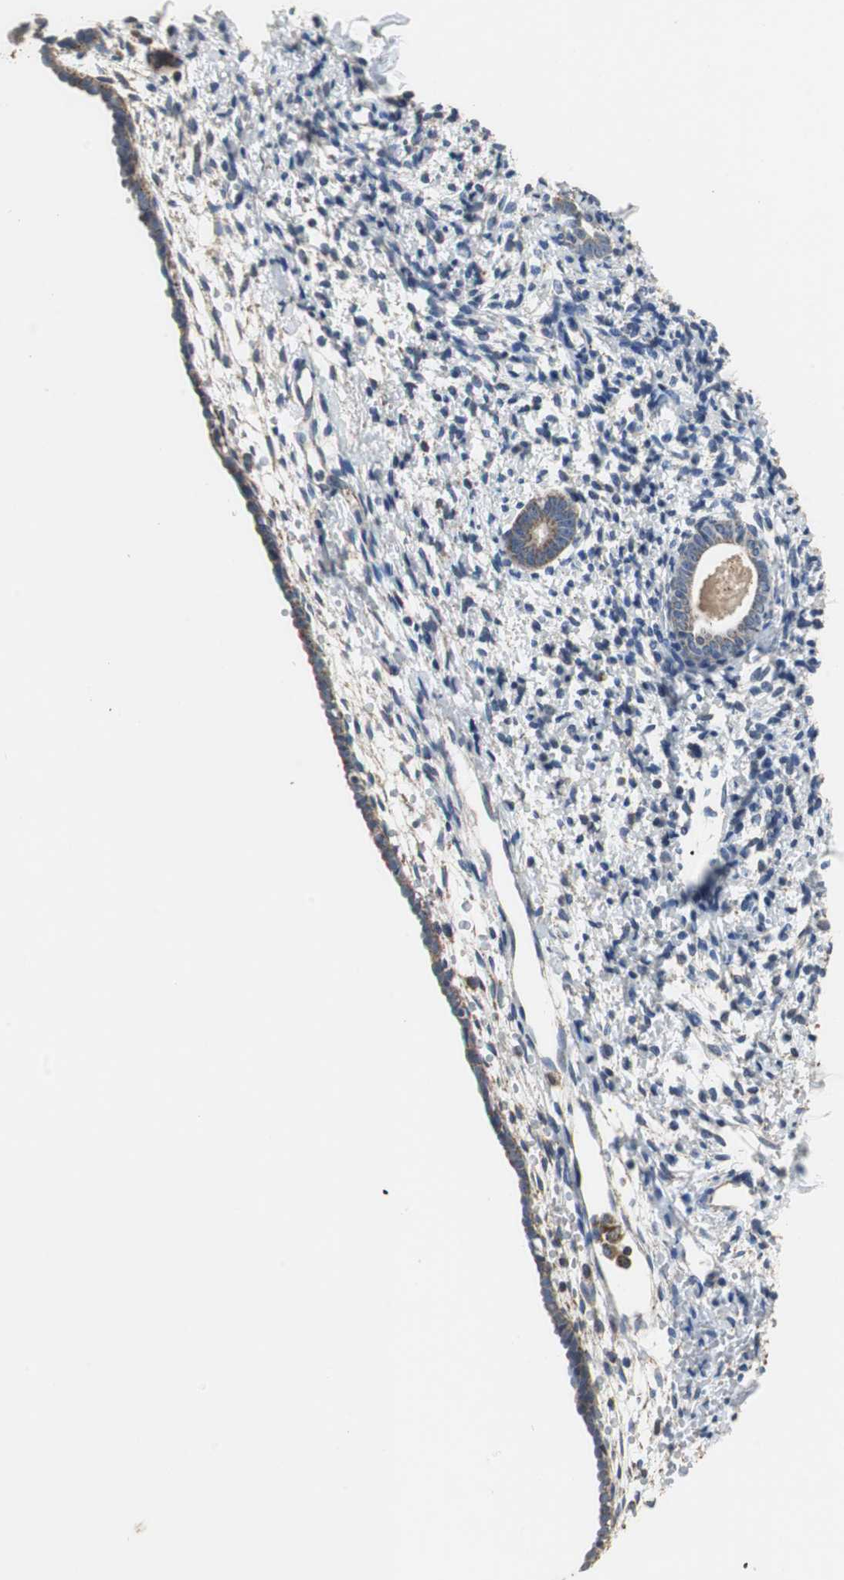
{"staining": {"intensity": "weak", "quantity": "<25%", "location": "cytoplasmic/membranous"}, "tissue": "endometrium", "cell_type": "Cells in endometrial stroma", "image_type": "normal", "snomed": [{"axis": "morphology", "description": "Normal tissue, NOS"}, {"axis": "topography", "description": "Endometrium"}], "caption": "IHC image of unremarkable endometrium: human endometrium stained with DAB (3,3'-diaminobenzidine) displays no significant protein staining in cells in endometrial stroma. The staining was performed using DAB to visualize the protein expression in brown, while the nuclei were stained in blue with hematoxylin (Magnification: 20x).", "gene": "HMGCL", "patient": {"sex": "female", "age": 71}}